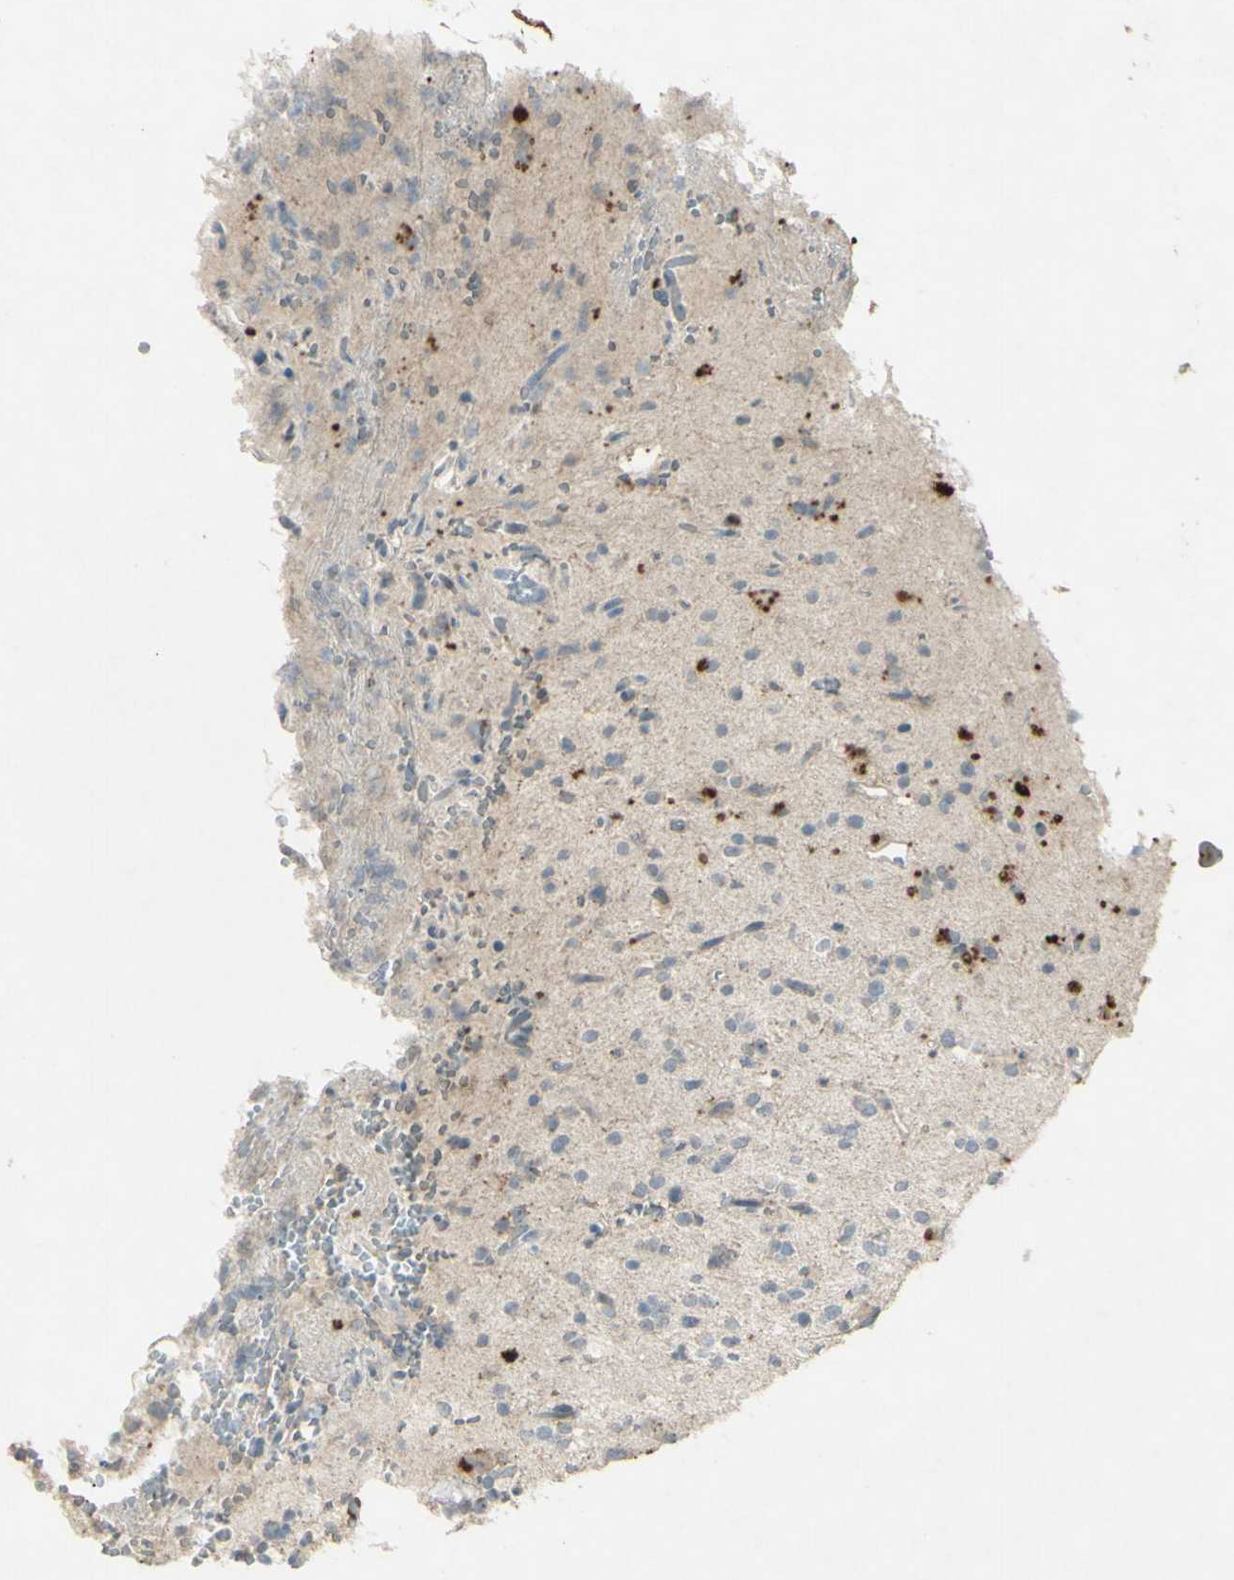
{"staining": {"intensity": "negative", "quantity": "none", "location": "none"}, "tissue": "glioma", "cell_type": "Tumor cells", "image_type": "cancer", "snomed": [{"axis": "morphology", "description": "Glioma, malignant, High grade"}, {"axis": "topography", "description": "Brain"}], "caption": "The immunohistochemistry histopathology image has no significant expression in tumor cells of malignant high-grade glioma tissue.", "gene": "TIMM21", "patient": {"sex": "male", "age": 47}}